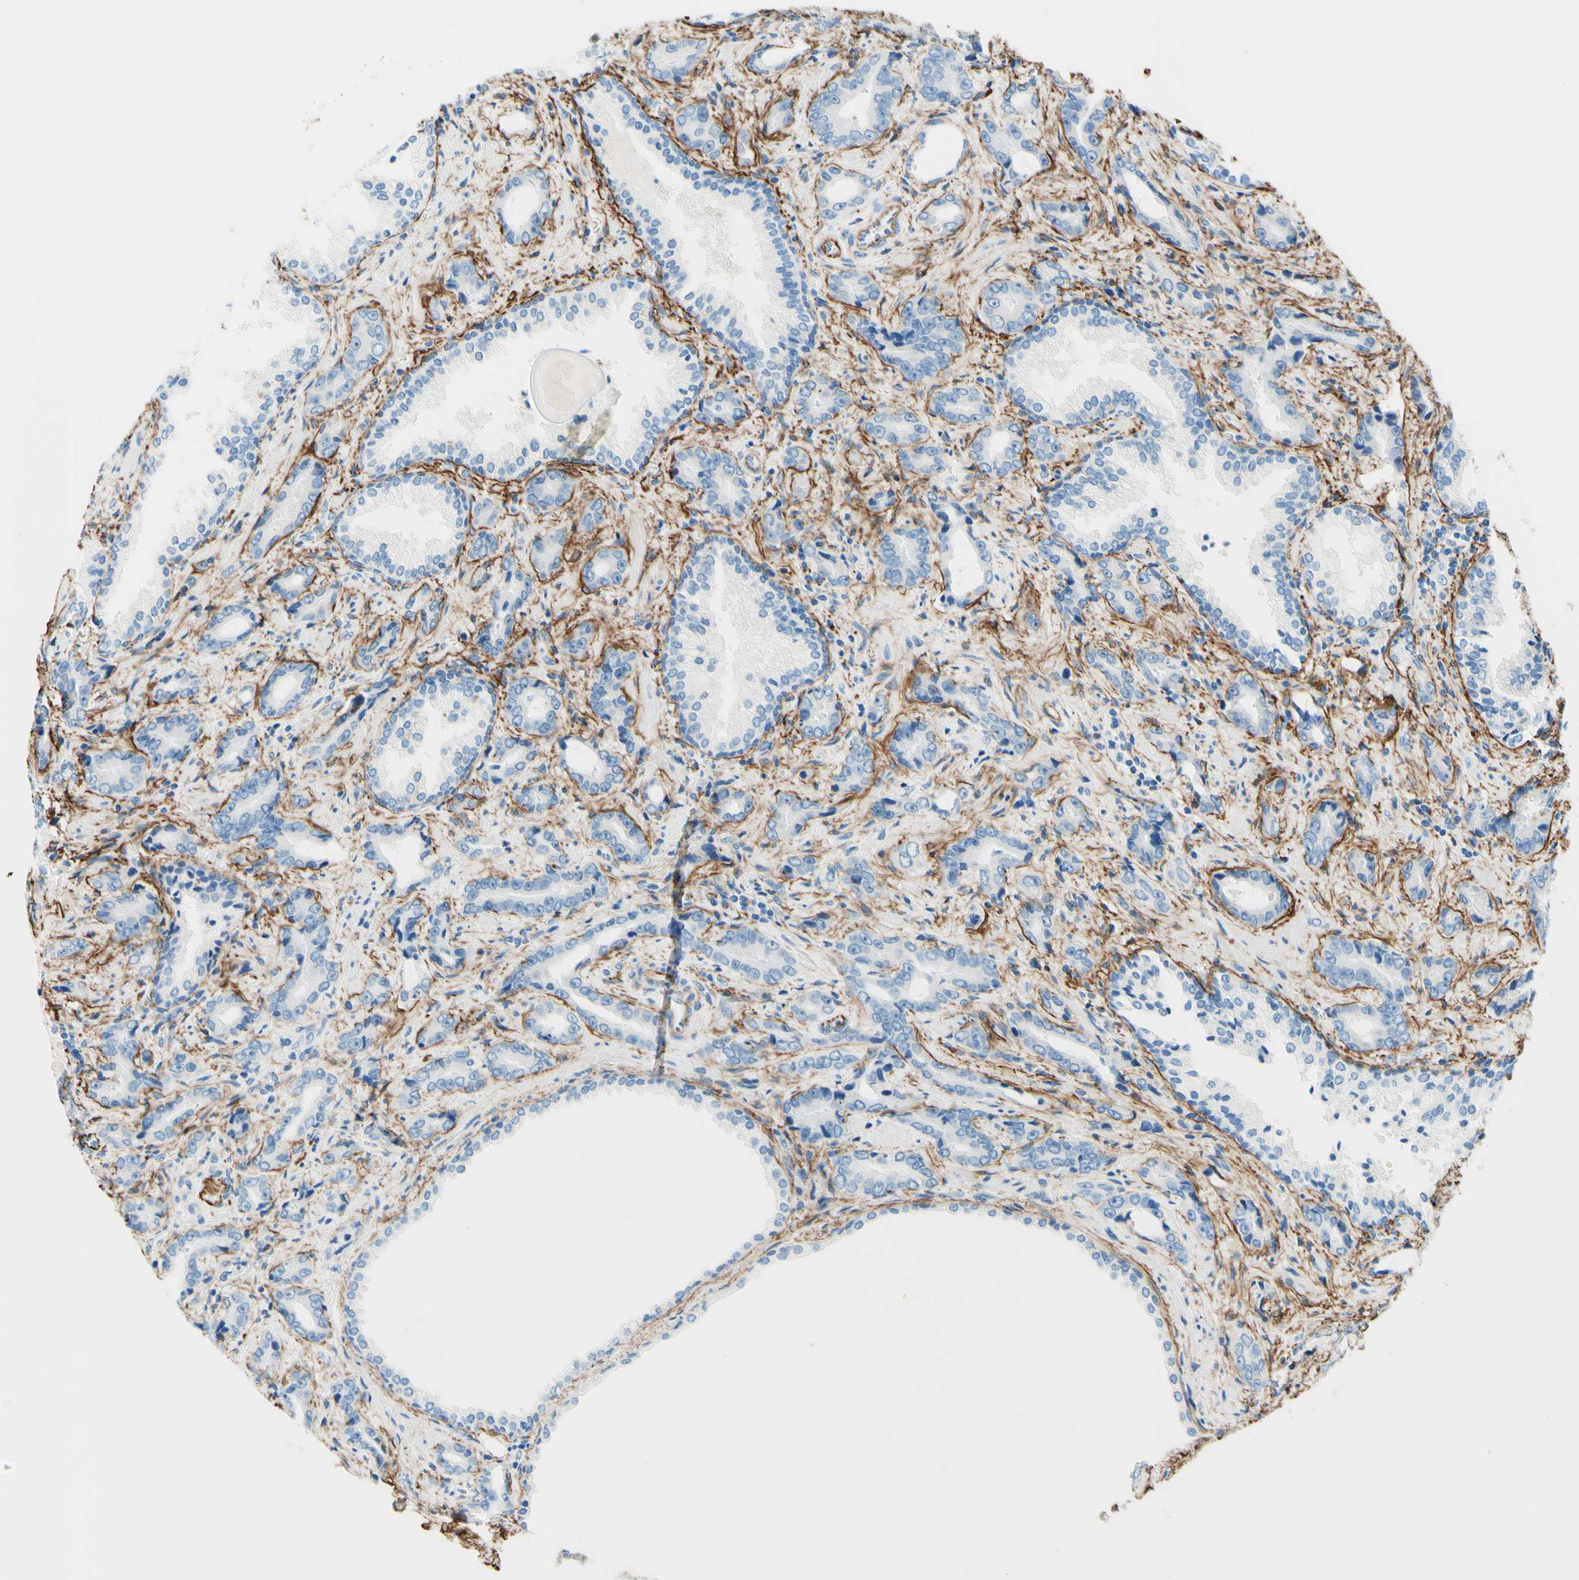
{"staining": {"intensity": "negative", "quantity": "none", "location": "none"}, "tissue": "prostate cancer", "cell_type": "Tumor cells", "image_type": "cancer", "snomed": [{"axis": "morphology", "description": "Adenocarcinoma, Low grade"}, {"axis": "topography", "description": "Prostate"}], "caption": "Tumor cells are negative for brown protein staining in low-grade adenocarcinoma (prostate).", "gene": "MFAP5", "patient": {"sex": "male", "age": 60}}